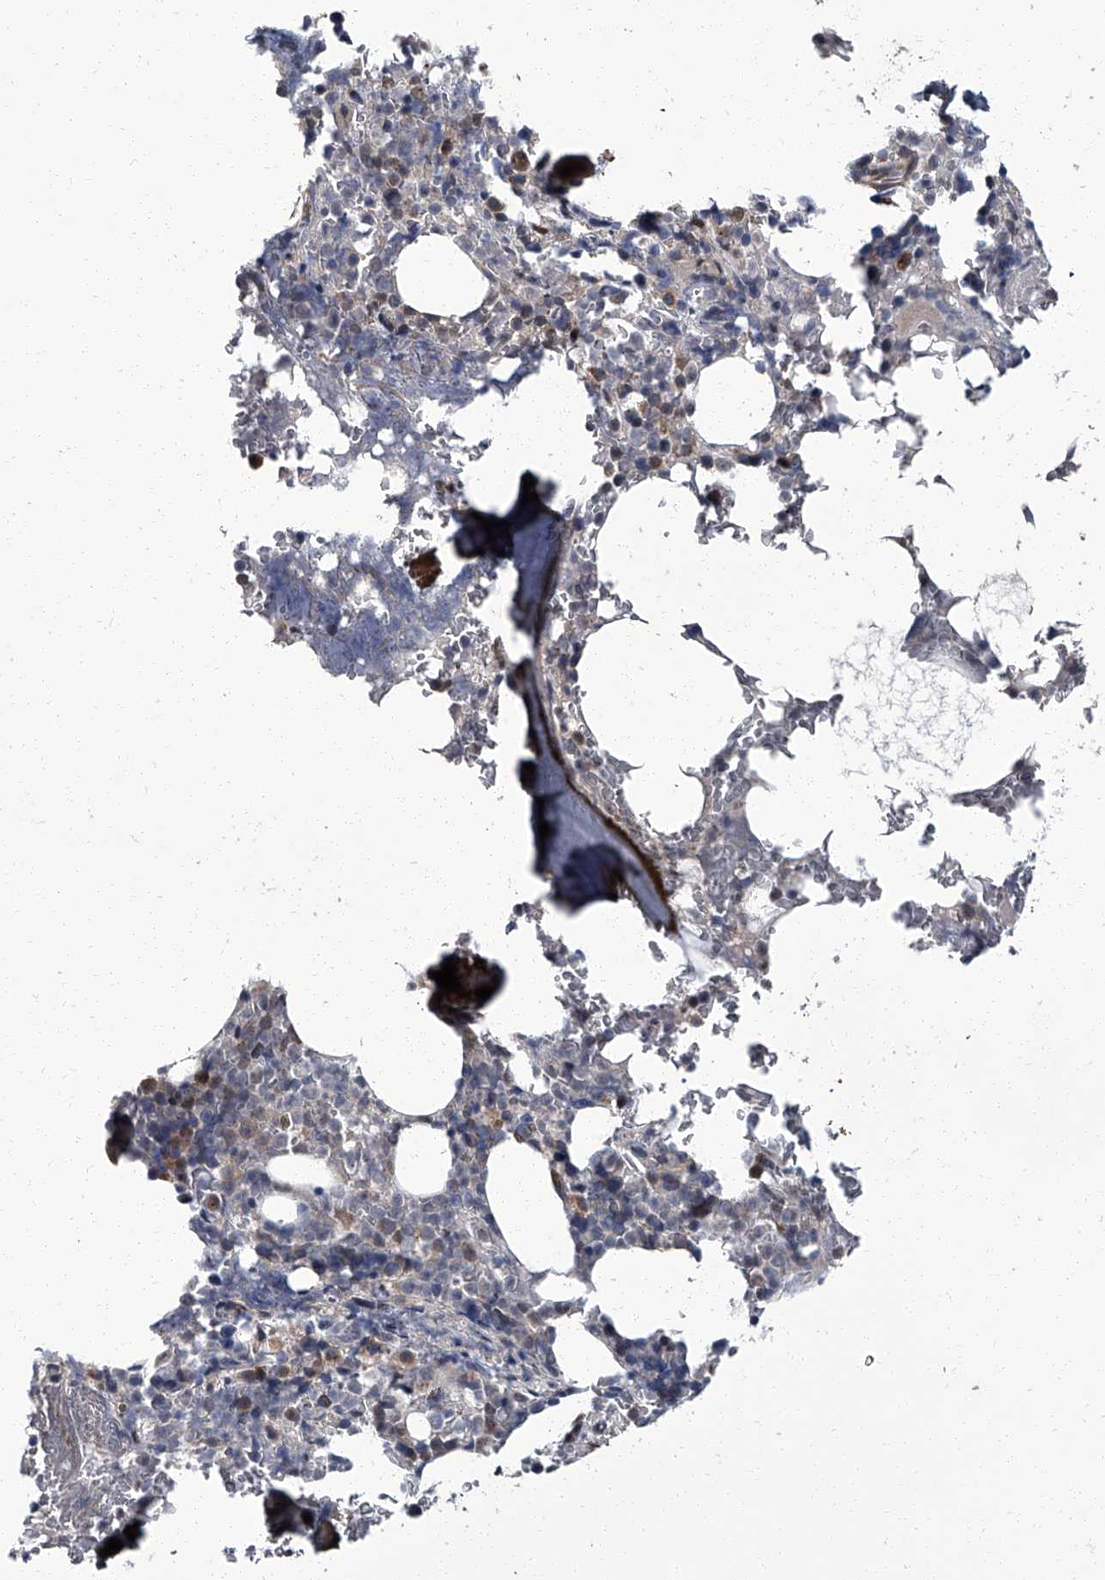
{"staining": {"intensity": "moderate", "quantity": "<25%", "location": "cytoplasmic/membranous"}, "tissue": "bone marrow", "cell_type": "Hematopoietic cells", "image_type": "normal", "snomed": [{"axis": "morphology", "description": "Normal tissue, NOS"}, {"axis": "topography", "description": "Bone marrow"}], "caption": "About <25% of hematopoietic cells in benign bone marrow reveal moderate cytoplasmic/membranous protein positivity as visualized by brown immunohistochemical staining.", "gene": "ZNF274", "patient": {"sex": "male", "age": 58}}